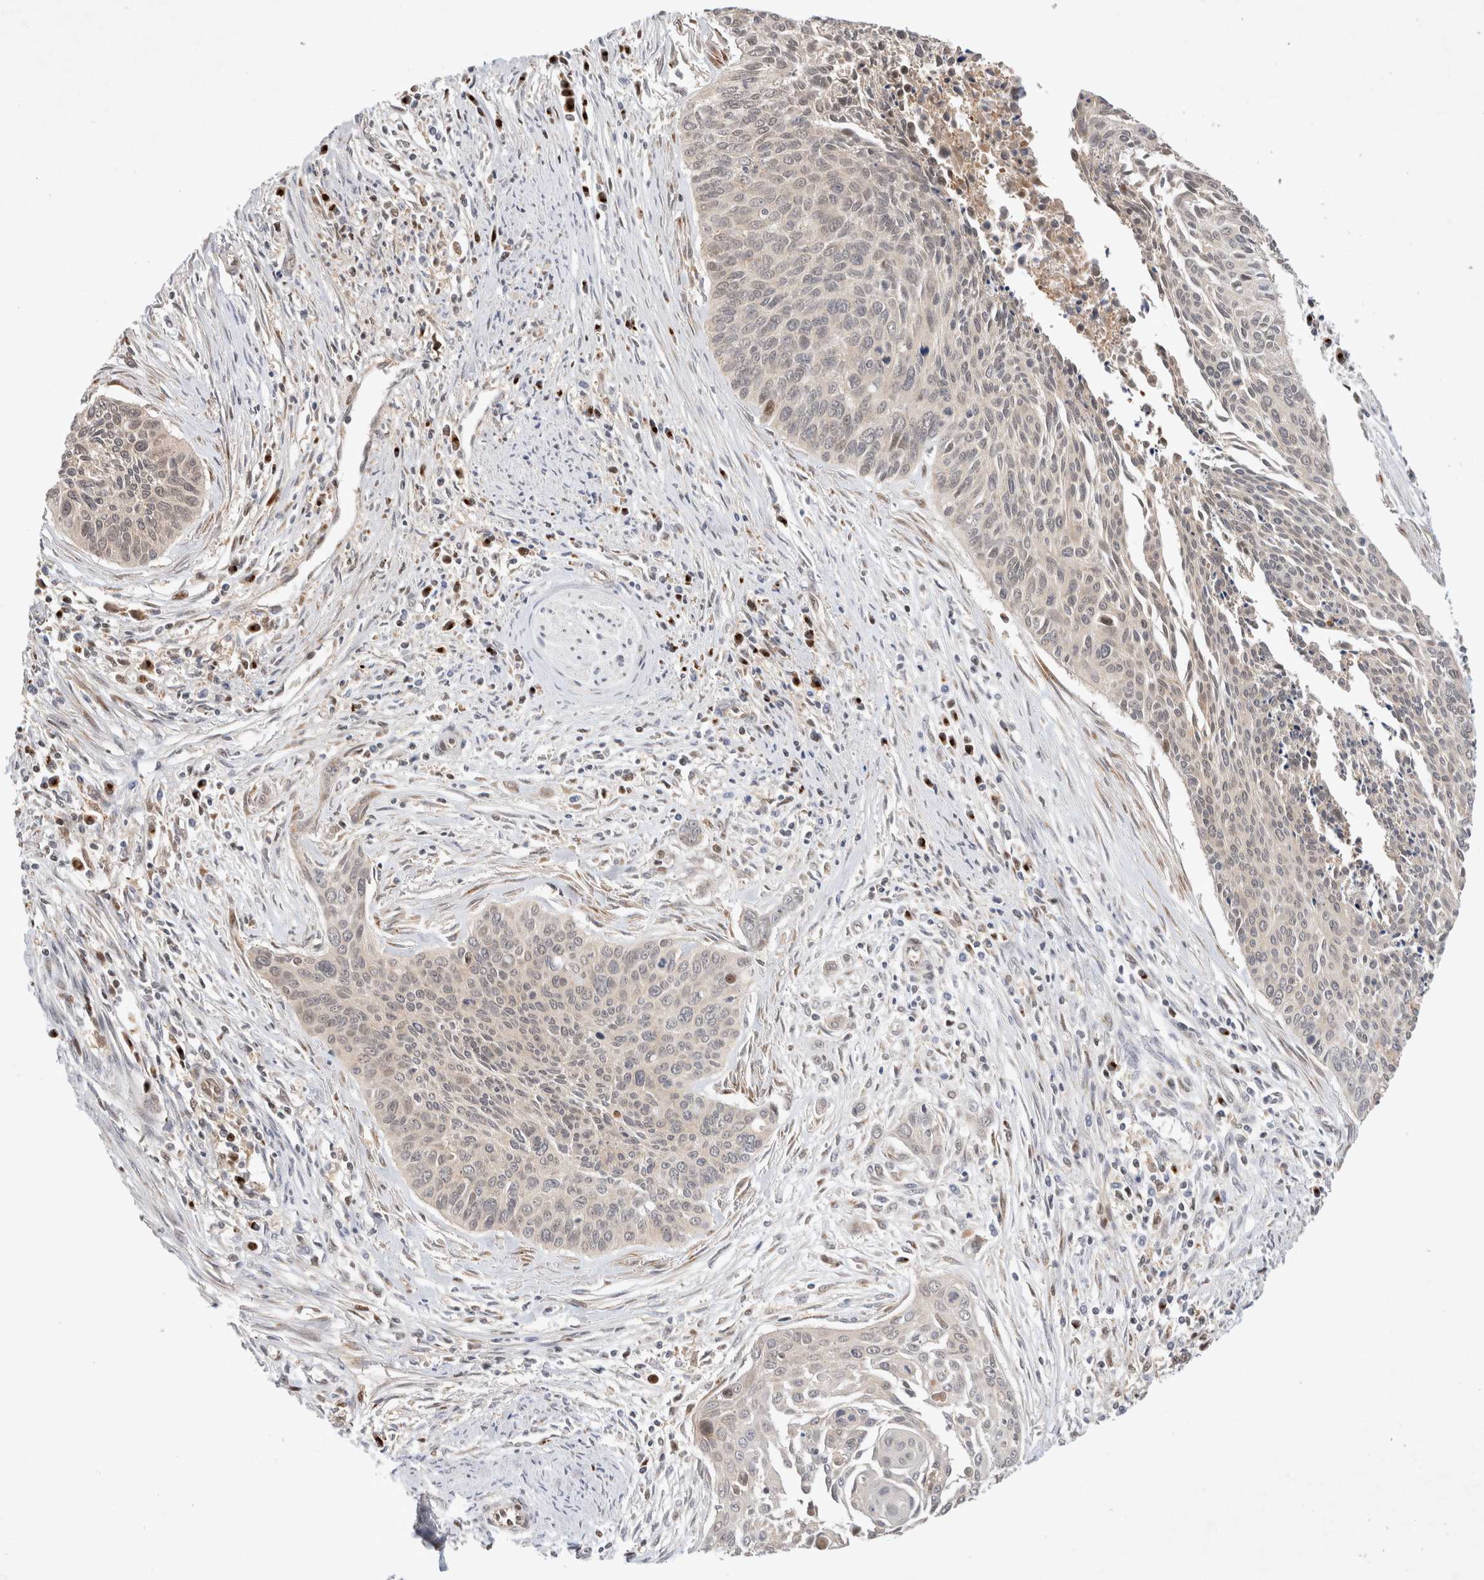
{"staining": {"intensity": "moderate", "quantity": "<25%", "location": "cytoplasmic/membranous,nuclear"}, "tissue": "cervical cancer", "cell_type": "Tumor cells", "image_type": "cancer", "snomed": [{"axis": "morphology", "description": "Squamous cell carcinoma, NOS"}, {"axis": "topography", "description": "Cervix"}], "caption": "A photomicrograph showing moderate cytoplasmic/membranous and nuclear staining in approximately <25% of tumor cells in cervical cancer, as visualized by brown immunohistochemical staining.", "gene": "OTUD6B", "patient": {"sex": "female", "age": 55}}